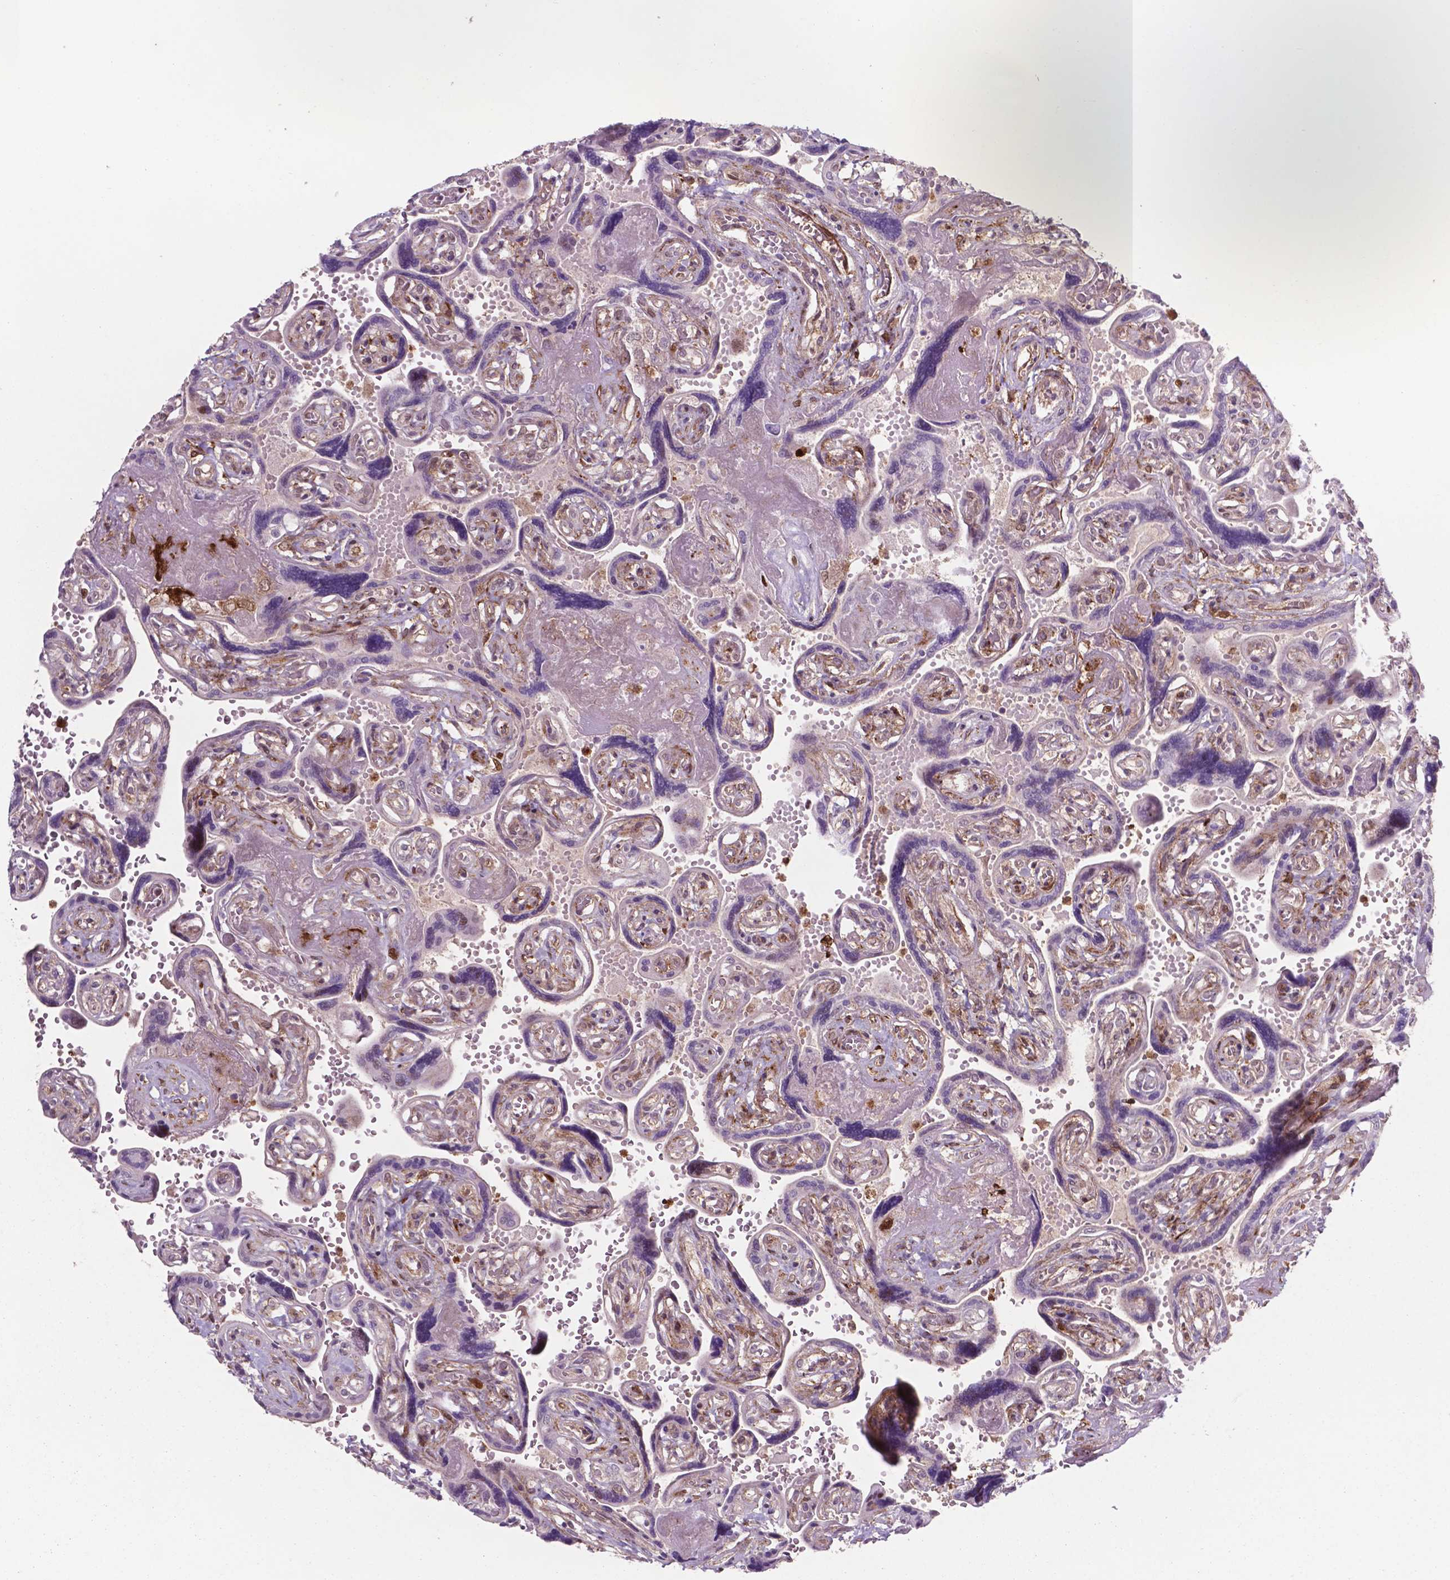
{"staining": {"intensity": "strong", "quantity": ">75%", "location": "cytoplasmic/membranous,nuclear"}, "tissue": "placenta", "cell_type": "Decidual cells", "image_type": "normal", "snomed": [{"axis": "morphology", "description": "Normal tissue, NOS"}, {"axis": "topography", "description": "Placenta"}], "caption": "High-power microscopy captured an IHC image of unremarkable placenta, revealing strong cytoplasmic/membranous,nuclear expression in approximately >75% of decidual cells. The protein is stained brown, and the nuclei are stained in blue (DAB (3,3'-diaminobenzidine) IHC with brightfield microscopy, high magnification).", "gene": "LDHA", "patient": {"sex": "female", "age": 32}}